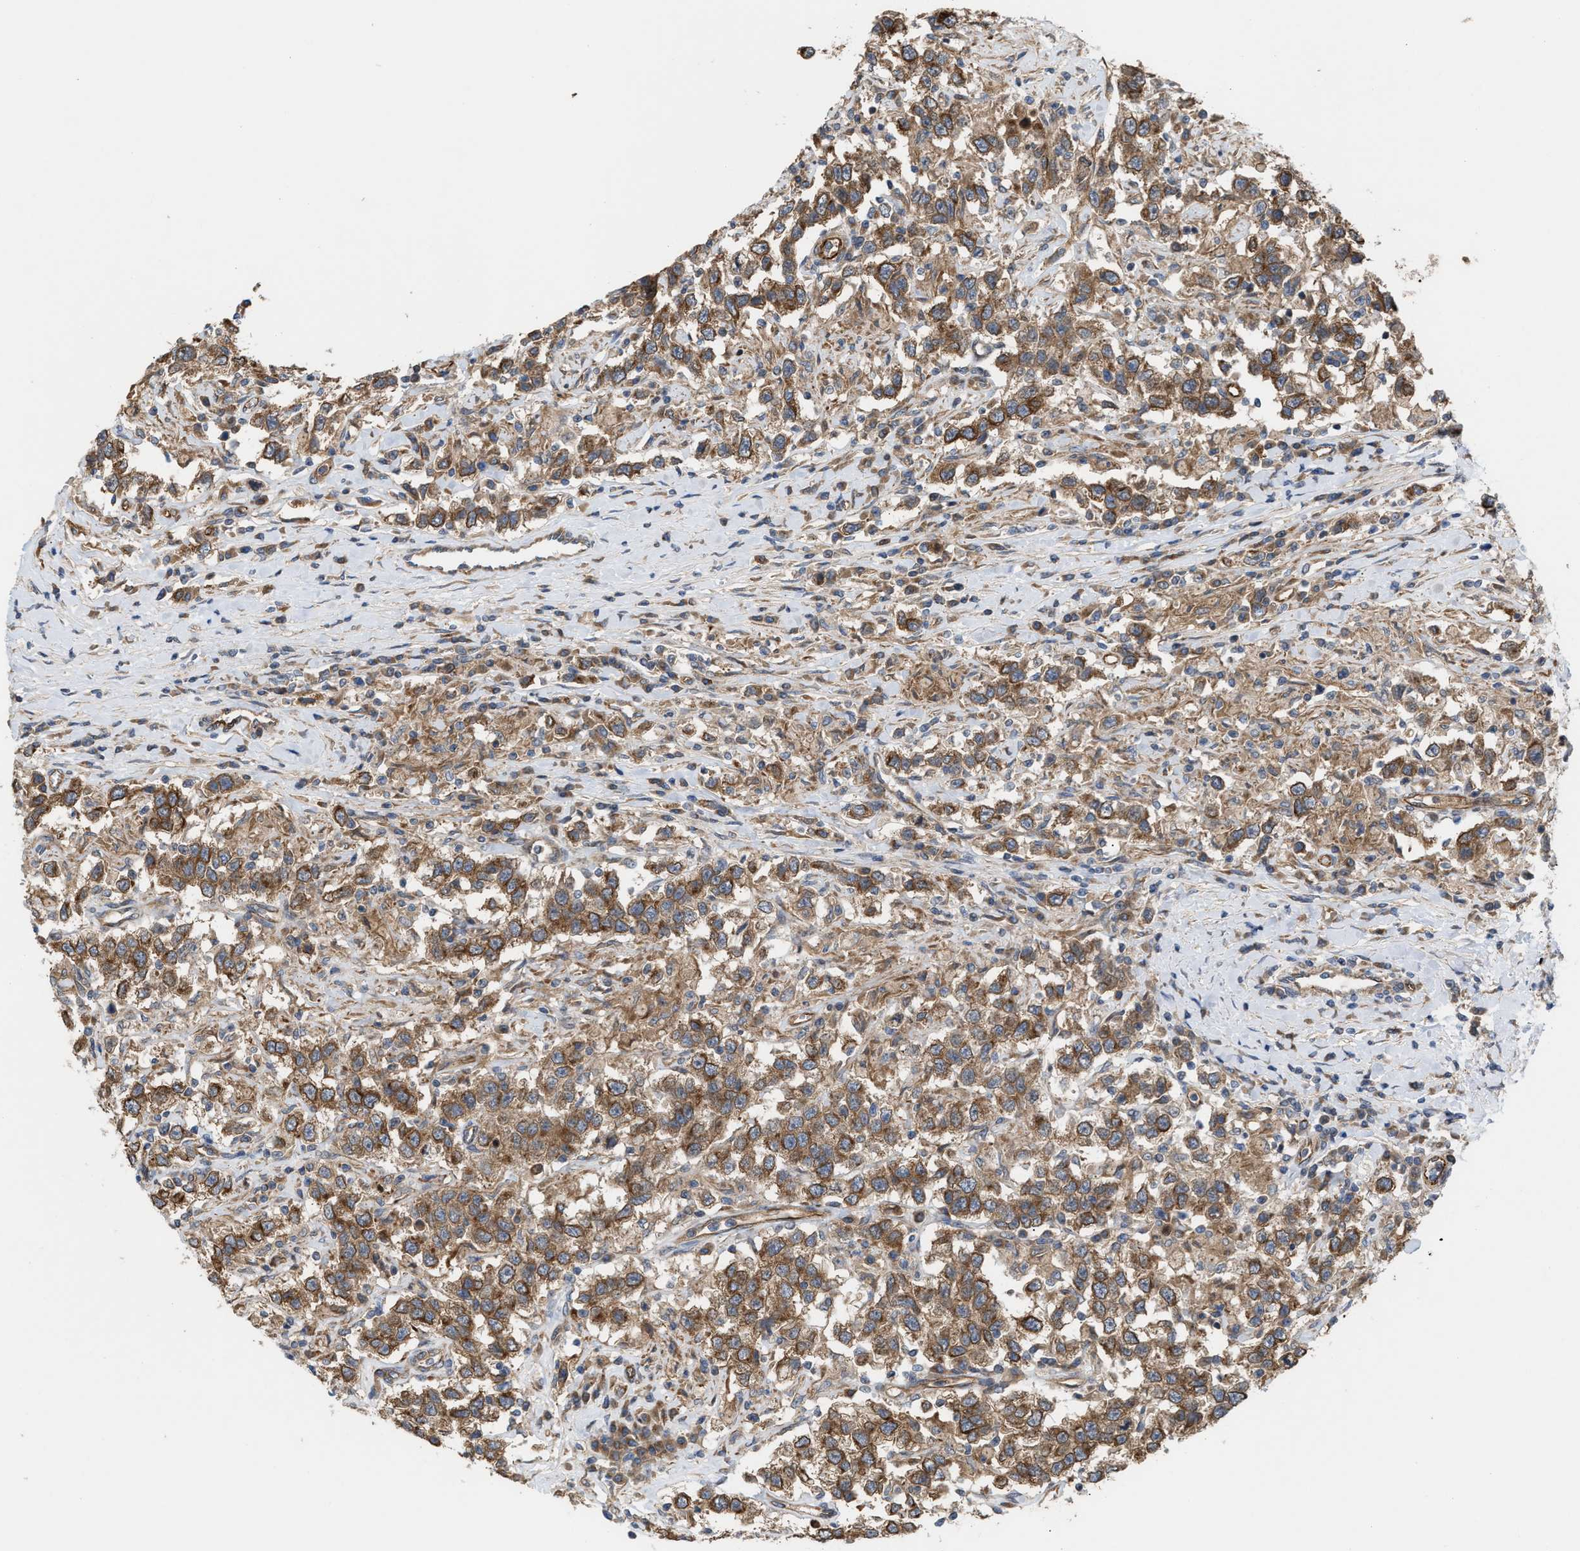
{"staining": {"intensity": "moderate", "quantity": ">75%", "location": "cytoplasmic/membranous"}, "tissue": "testis cancer", "cell_type": "Tumor cells", "image_type": "cancer", "snomed": [{"axis": "morphology", "description": "Seminoma, NOS"}, {"axis": "topography", "description": "Testis"}], "caption": "Protein staining shows moderate cytoplasmic/membranous positivity in about >75% of tumor cells in testis cancer.", "gene": "EPS15L1", "patient": {"sex": "male", "age": 41}}